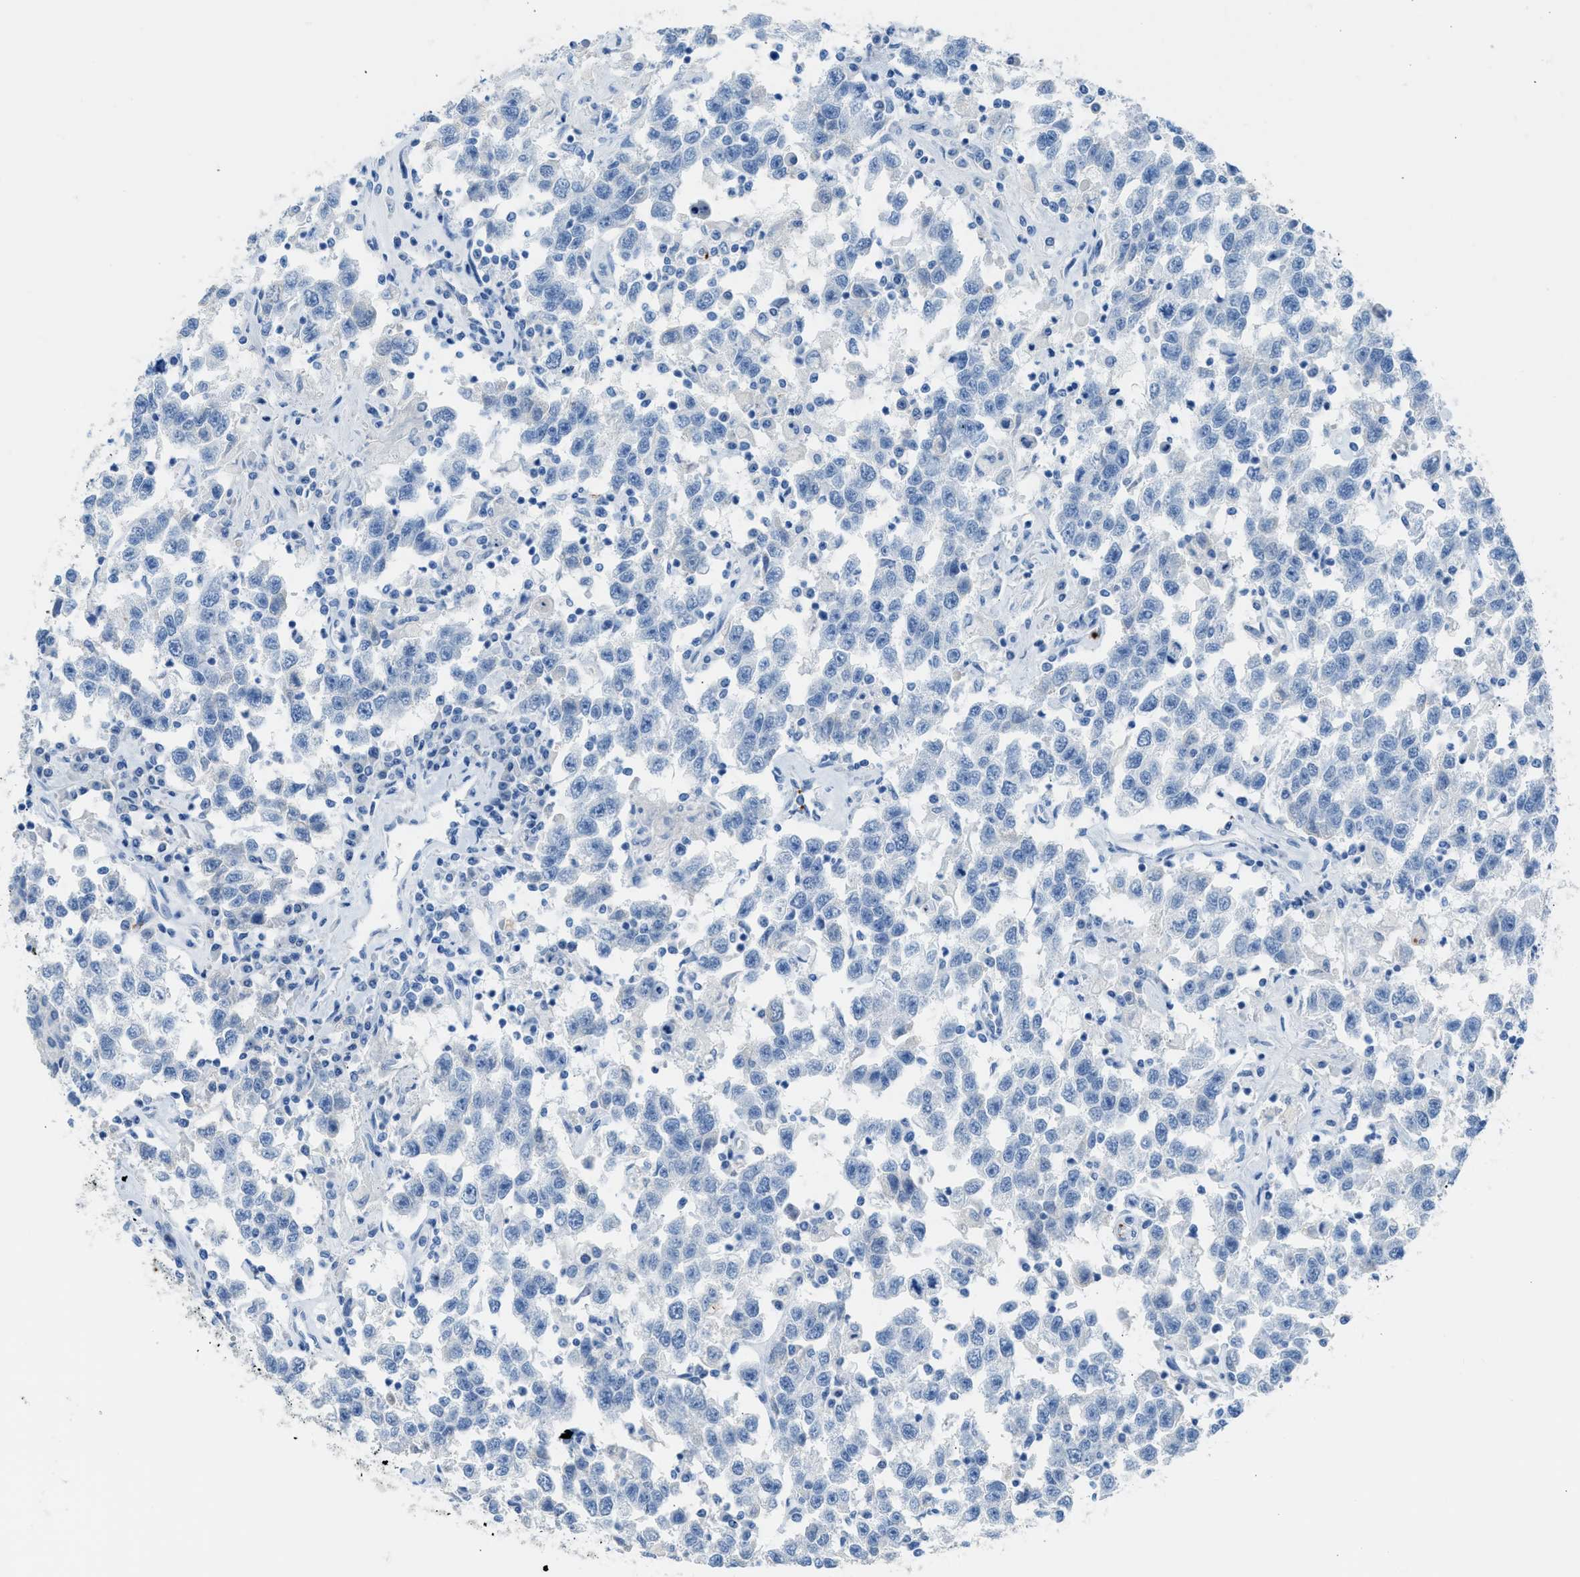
{"staining": {"intensity": "negative", "quantity": "none", "location": "none"}, "tissue": "testis cancer", "cell_type": "Tumor cells", "image_type": "cancer", "snomed": [{"axis": "morphology", "description": "Seminoma, NOS"}, {"axis": "topography", "description": "Testis"}], "caption": "Testis cancer (seminoma) was stained to show a protein in brown. There is no significant expression in tumor cells.", "gene": "FAIM2", "patient": {"sex": "male", "age": 41}}